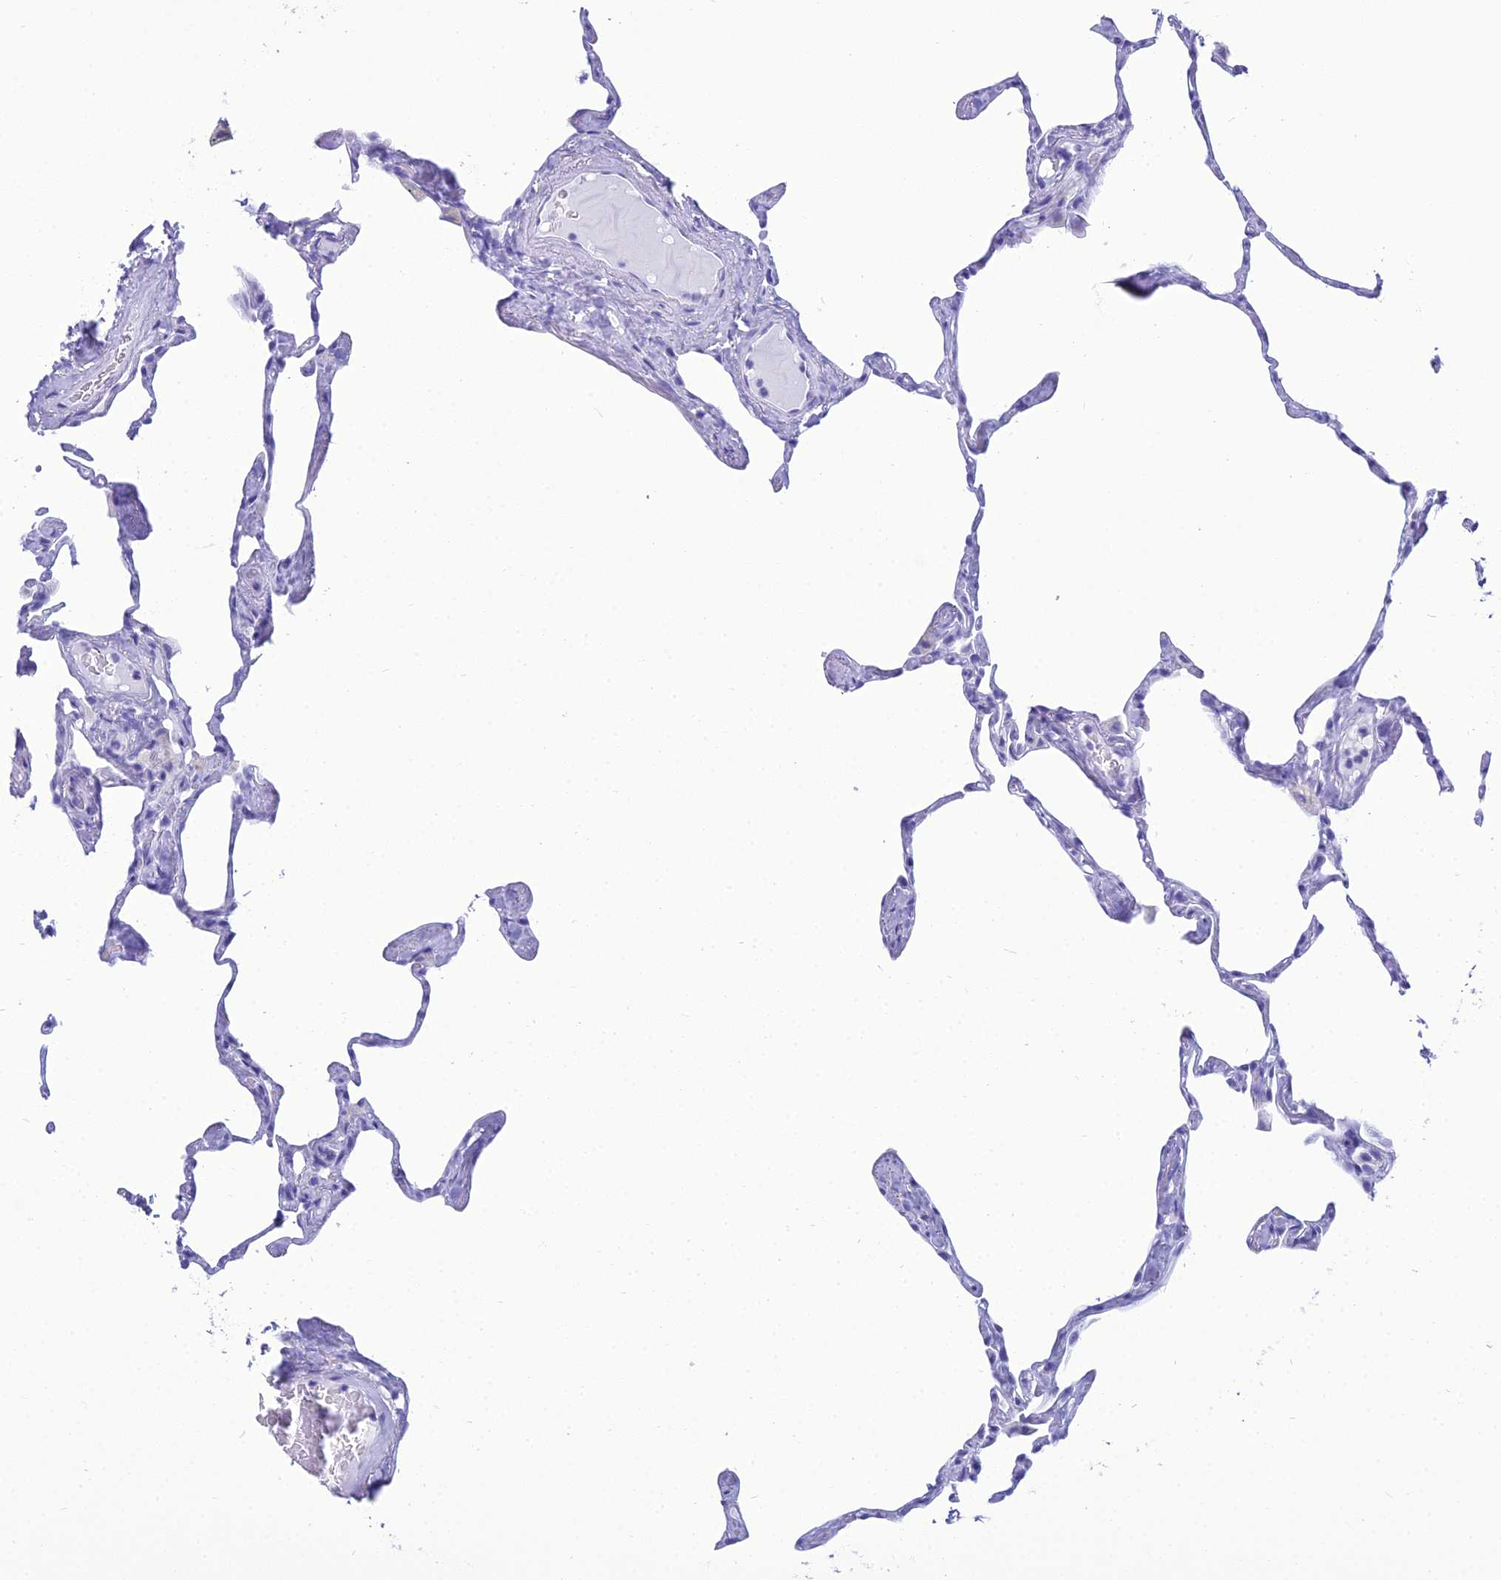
{"staining": {"intensity": "negative", "quantity": "none", "location": "none"}, "tissue": "lung", "cell_type": "Alveolar cells", "image_type": "normal", "snomed": [{"axis": "morphology", "description": "Normal tissue, NOS"}, {"axis": "topography", "description": "Lung"}], "caption": "An image of human lung is negative for staining in alveolar cells. (Brightfield microscopy of DAB IHC at high magnification).", "gene": "ZNF442", "patient": {"sex": "male", "age": 65}}